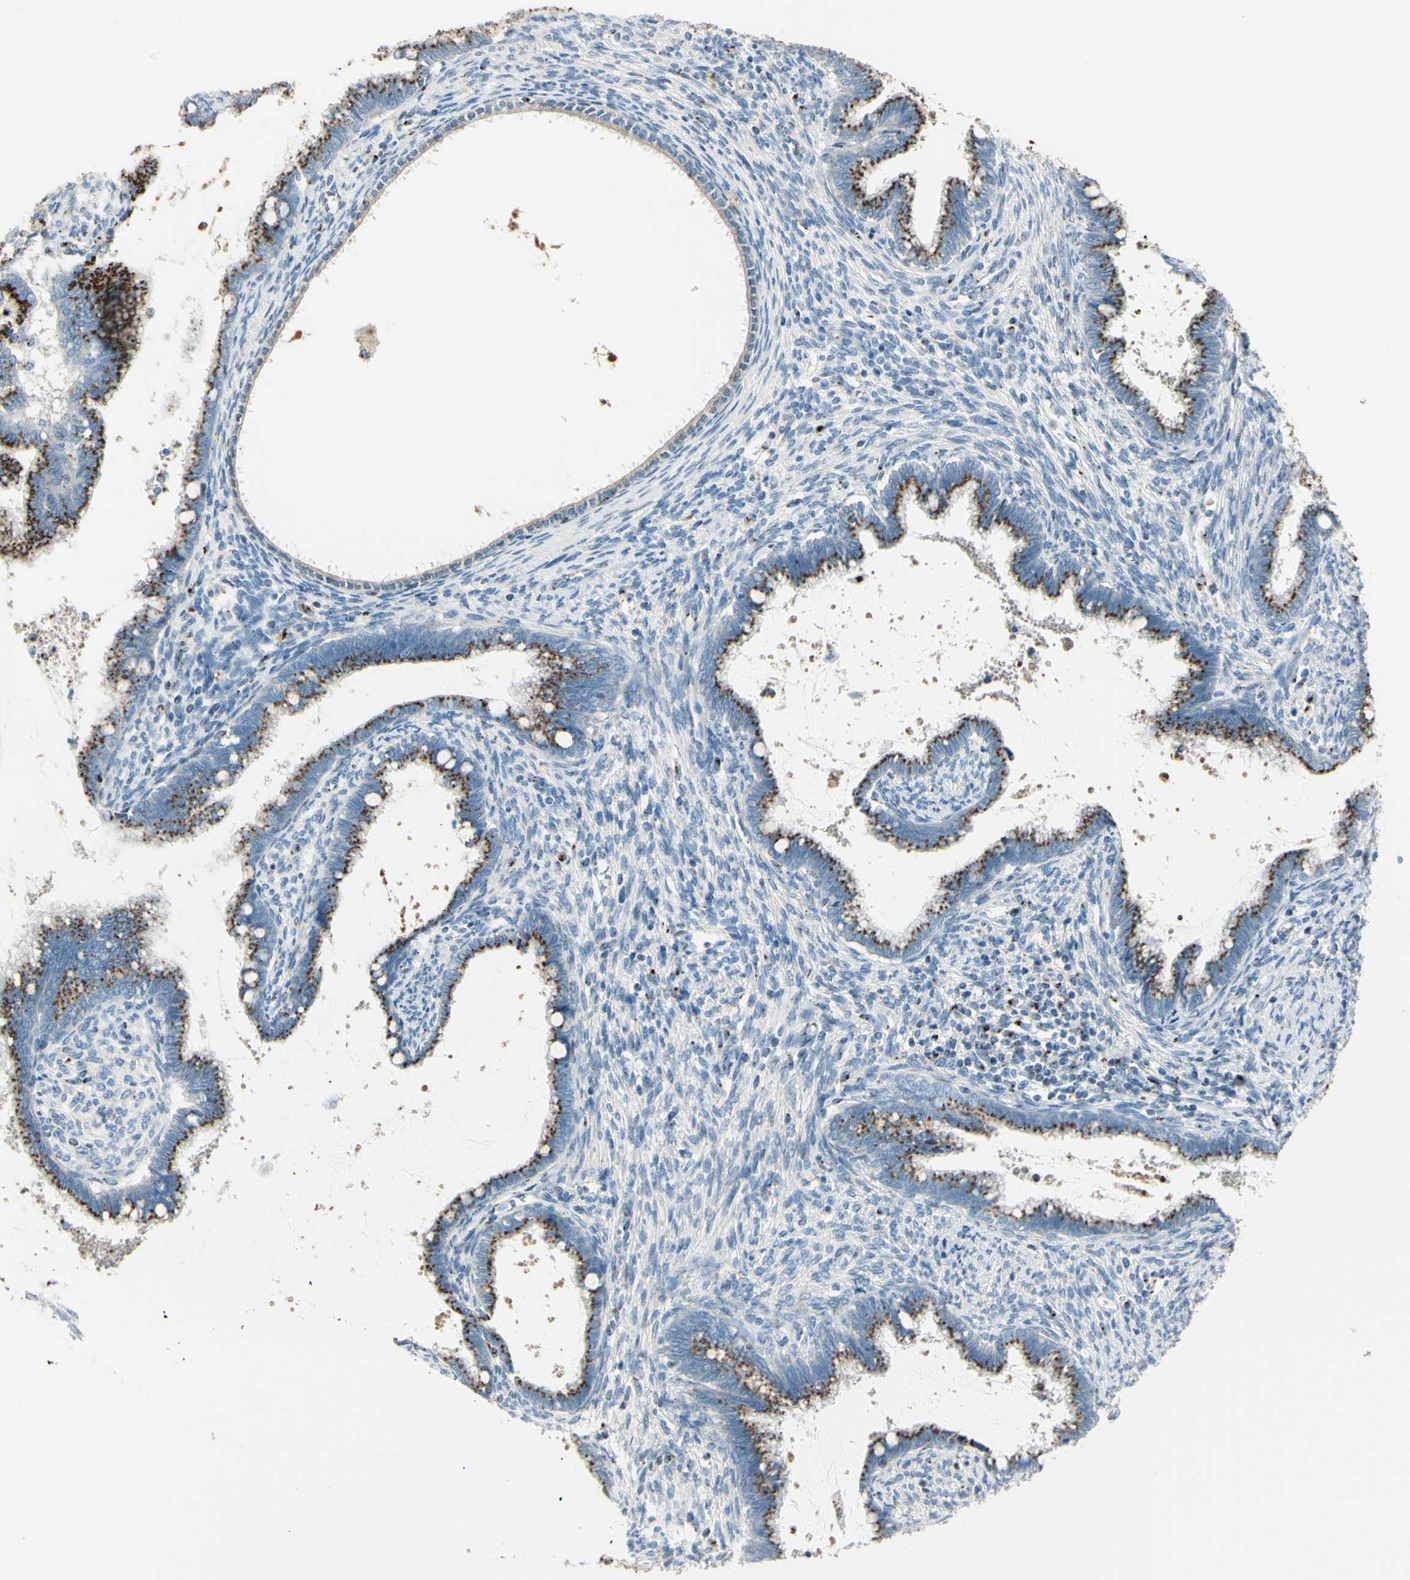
{"staining": {"intensity": "strong", "quantity": ">75%", "location": "cytoplasmic/membranous"}, "tissue": "cervical cancer", "cell_type": "Tumor cells", "image_type": "cancer", "snomed": [{"axis": "morphology", "description": "Adenocarcinoma, NOS"}, {"axis": "topography", "description": "Cervix"}], "caption": "High-magnification brightfield microscopy of cervical adenocarcinoma stained with DAB (3,3'-diaminobenzidine) (brown) and counterstained with hematoxylin (blue). tumor cells exhibit strong cytoplasmic/membranous expression is appreciated in approximately>75% of cells.", "gene": "B4GALT1", "patient": {"sex": "female", "age": 44}}